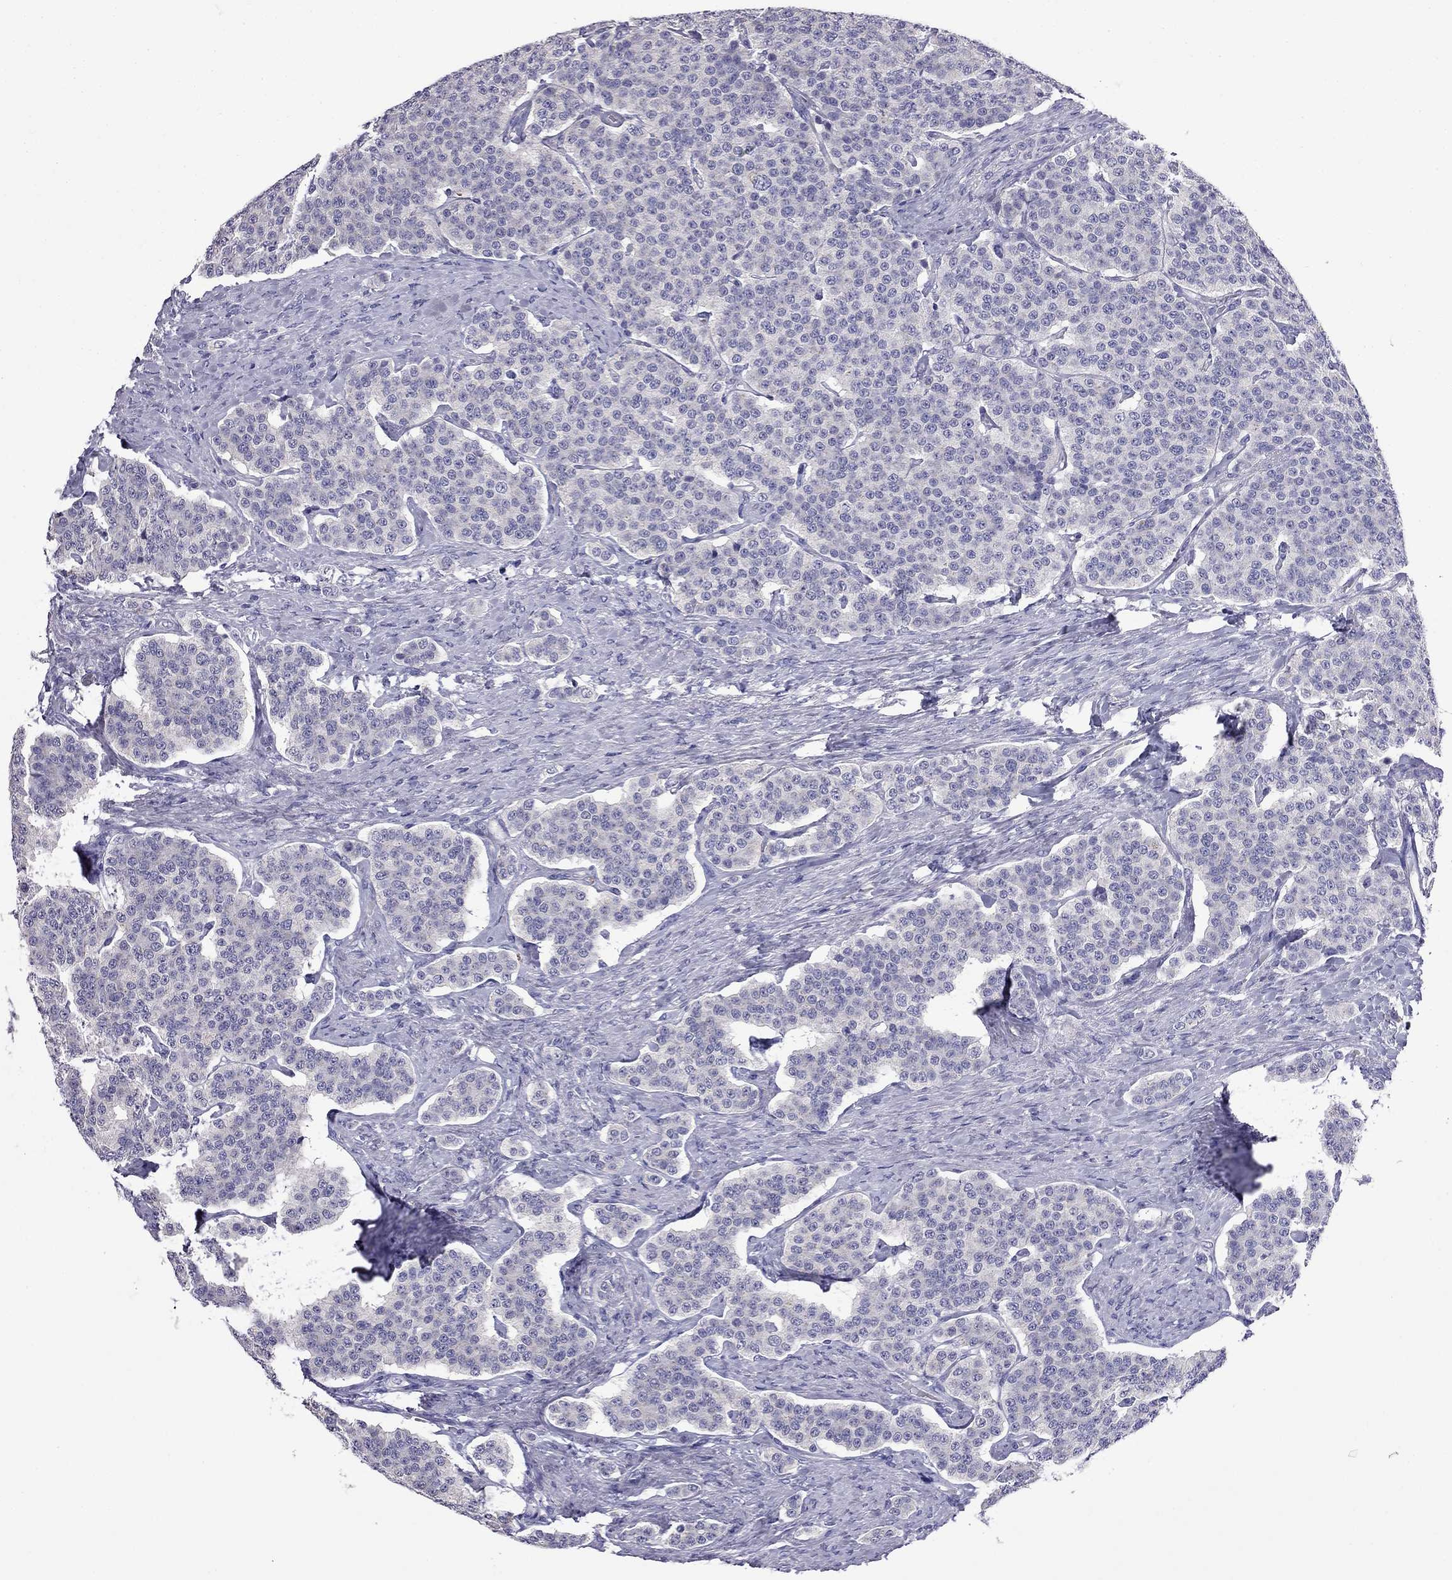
{"staining": {"intensity": "negative", "quantity": "none", "location": "none"}, "tissue": "carcinoid", "cell_type": "Tumor cells", "image_type": "cancer", "snomed": [{"axis": "morphology", "description": "Carcinoid, malignant, NOS"}, {"axis": "topography", "description": "Small intestine"}], "caption": "Tumor cells show no significant expression in carcinoid.", "gene": "MYO15A", "patient": {"sex": "female", "age": 58}}